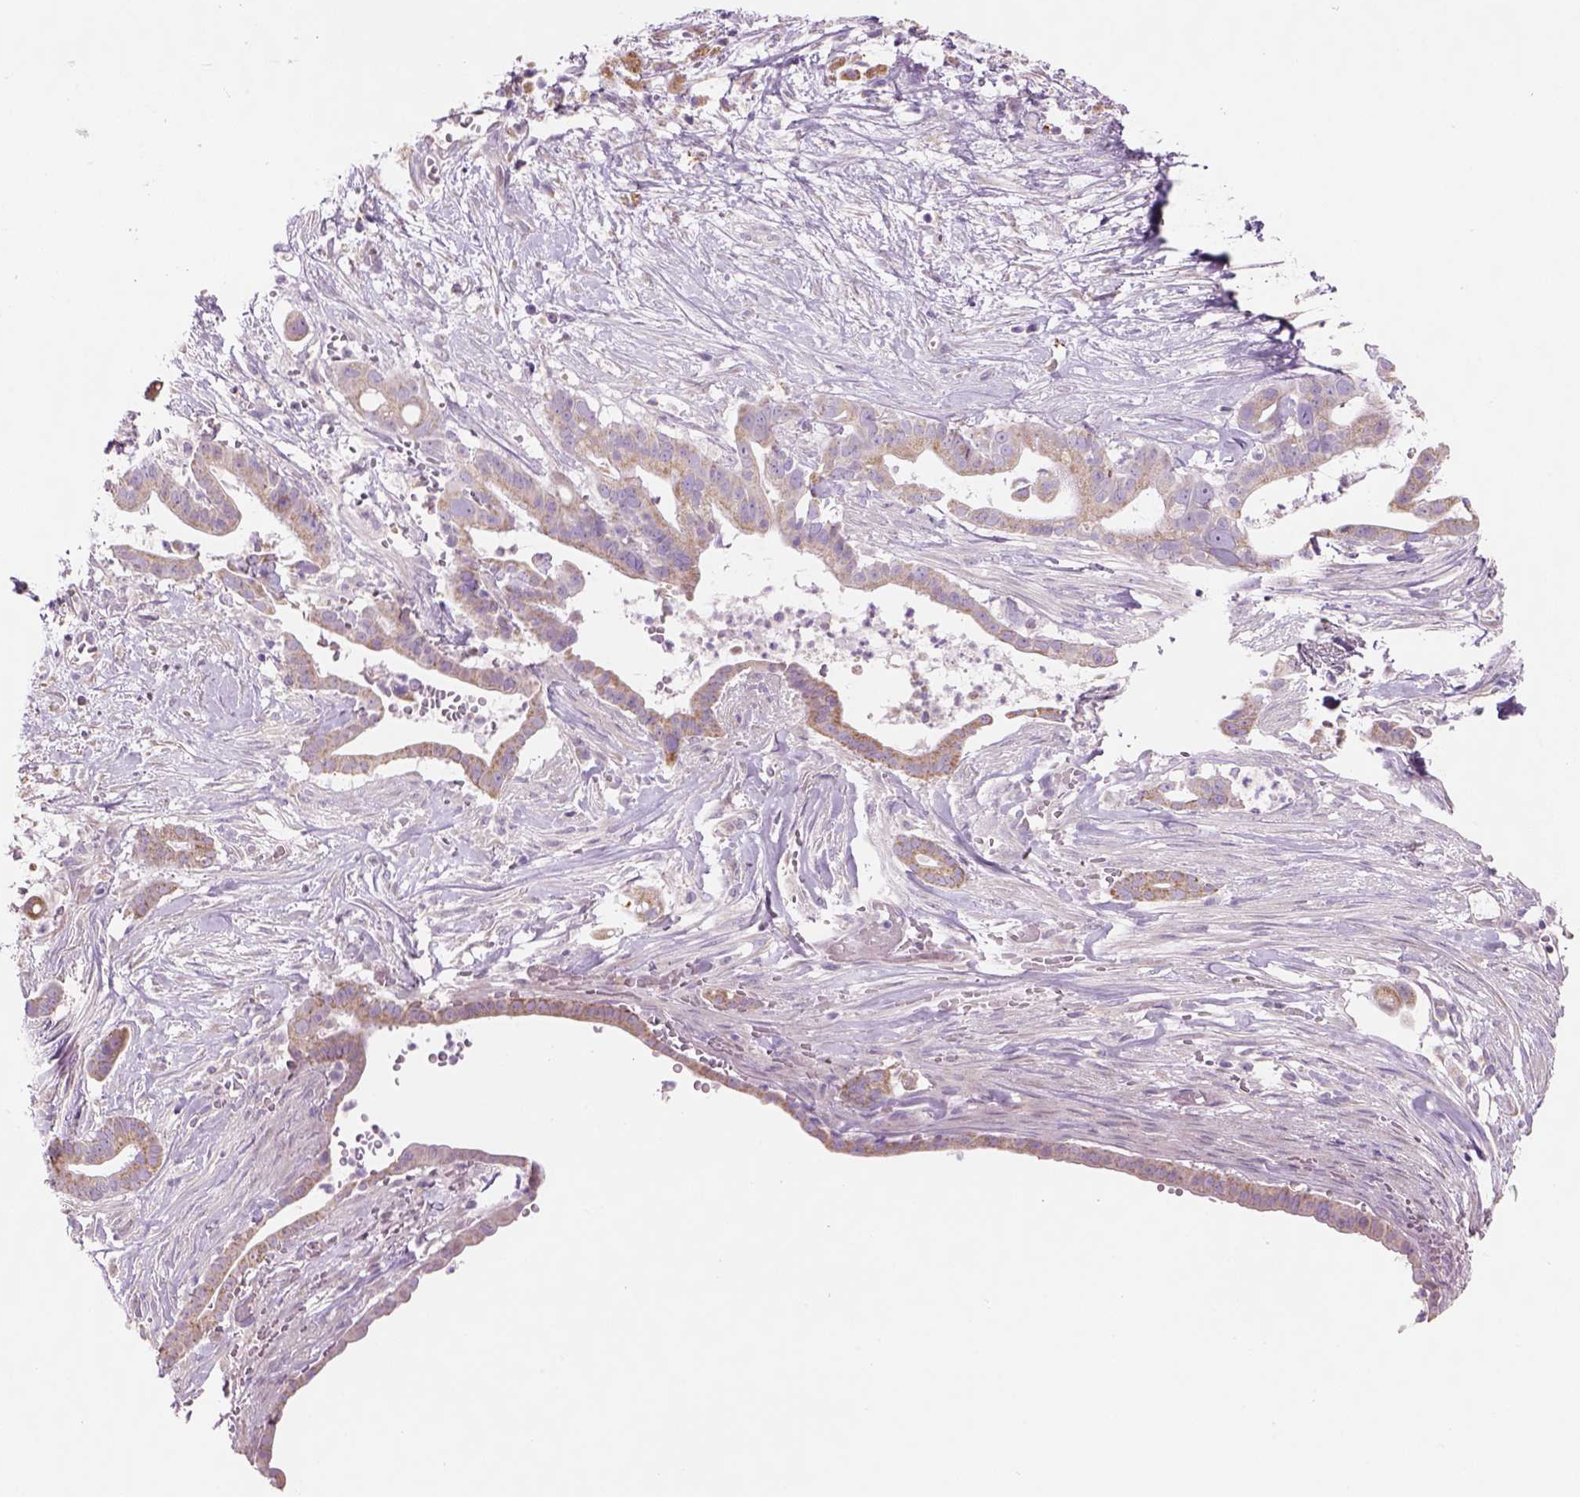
{"staining": {"intensity": "weak", "quantity": ">75%", "location": "cytoplasmic/membranous"}, "tissue": "pancreatic cancer", "cell_type": "Tumor cells", "image_type": "cancer", "snomed": [{"axis": "morphology", "description": "Adenocarcinoma, NOS"}, {"axis": "topography", "description": "Pancreas"}], "caption": "Immunohistochemical staining of human pancreatic cancer (adenocarcinoma) demonstrates weak cytoplasmic/membranous protein positivity in about >75% of tumor cells.", "gene": "IFT52", "patient": {"sex": "male", "age": 61}}